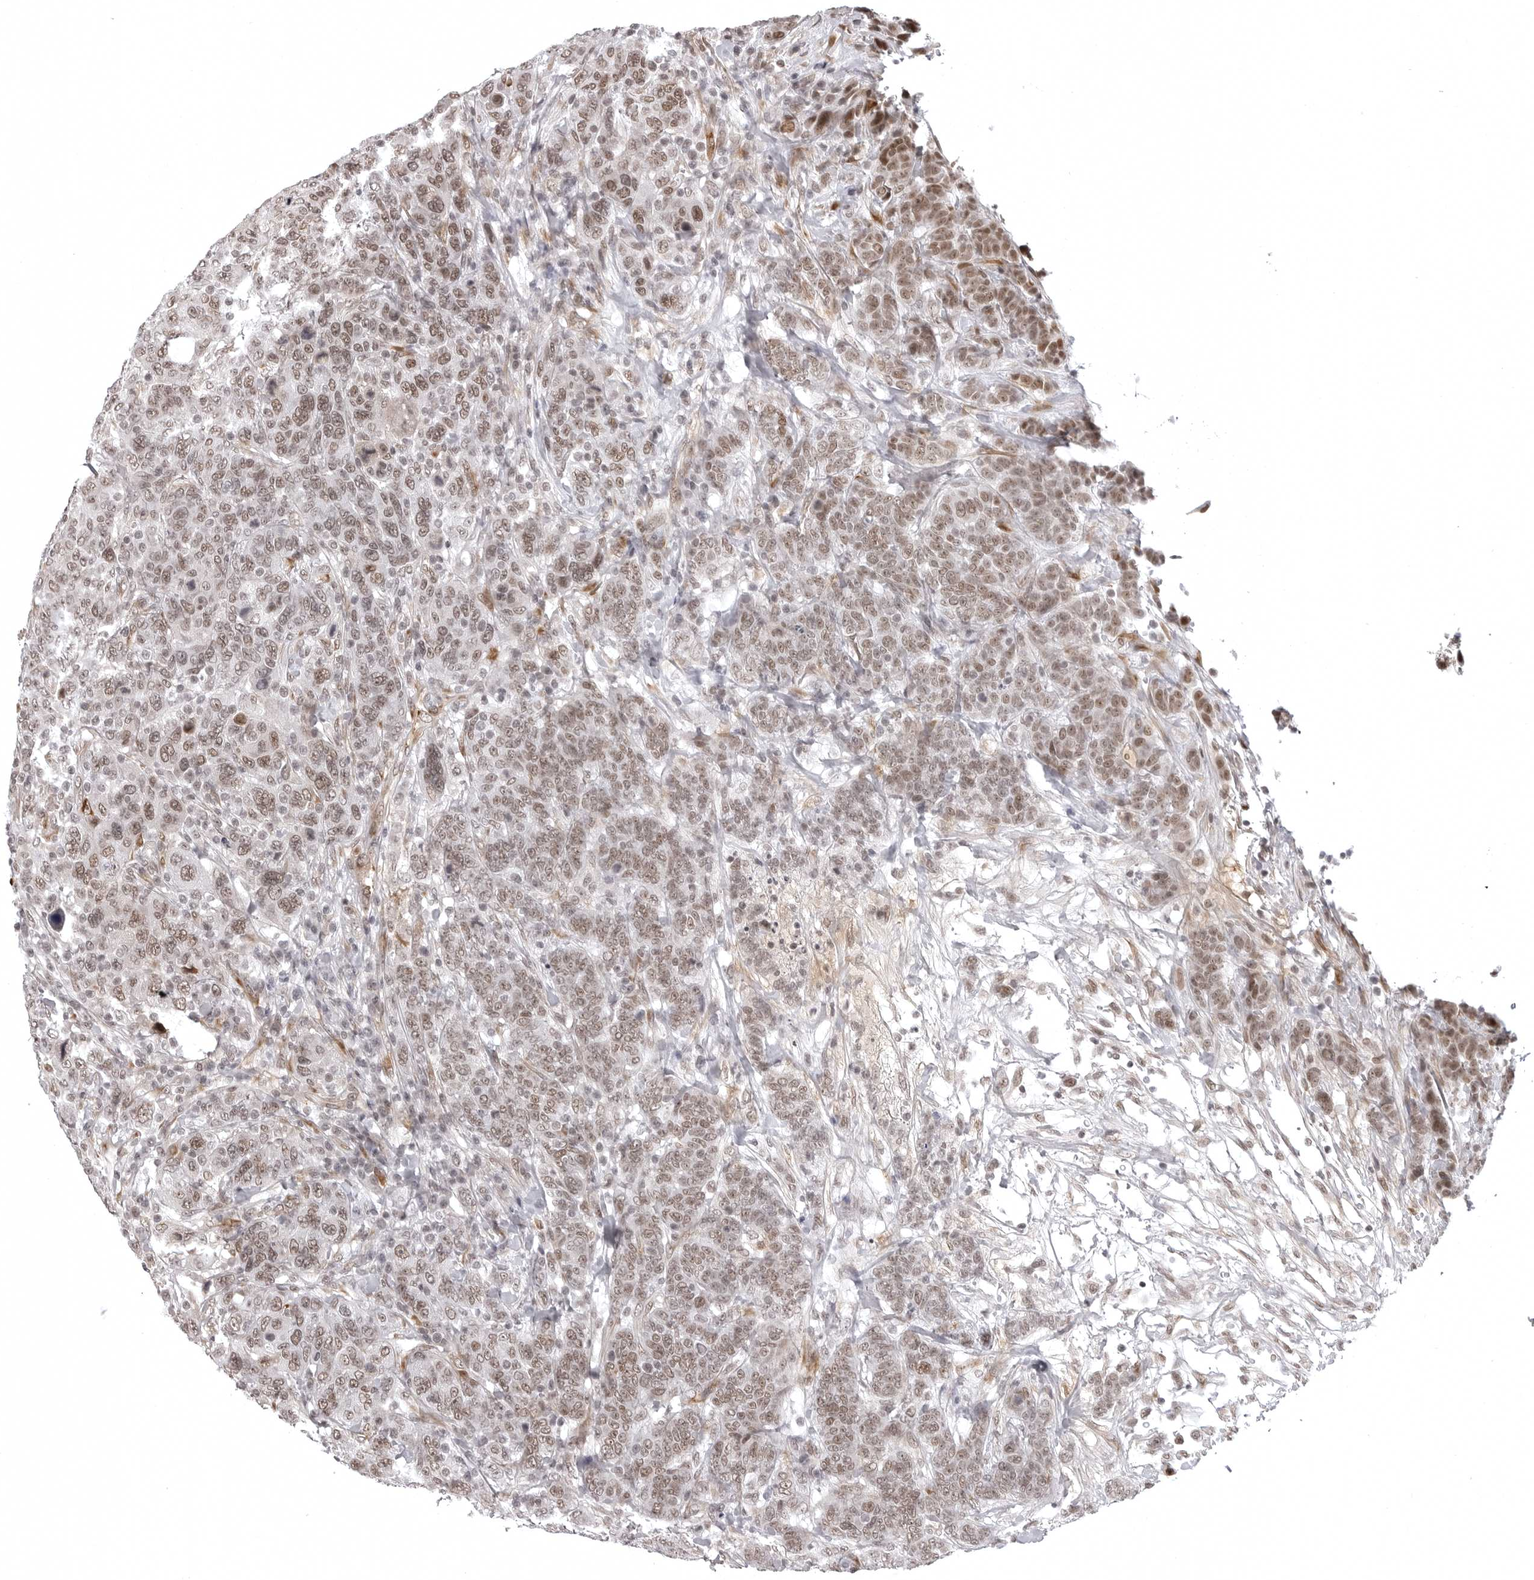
{"staining": {"intensity": "moderate", "quantity": ">75%", "location": "nuclear"}, "tissue": "breast cancer", "cell_type": "Tumor cells", "image_type": "cancer", "snomed": [{"axis": "morphology", "description": "Duct carcinoma"}, {"axis": "topography", "description": "Breast"}], "caption": "The immunohistochemical stain labels moderate nuclear staining in tumor cells of intraductal carcinoma (breast) tissue.", "gene": "PHF3", "patient": {"sex": "female", "age": 37}}